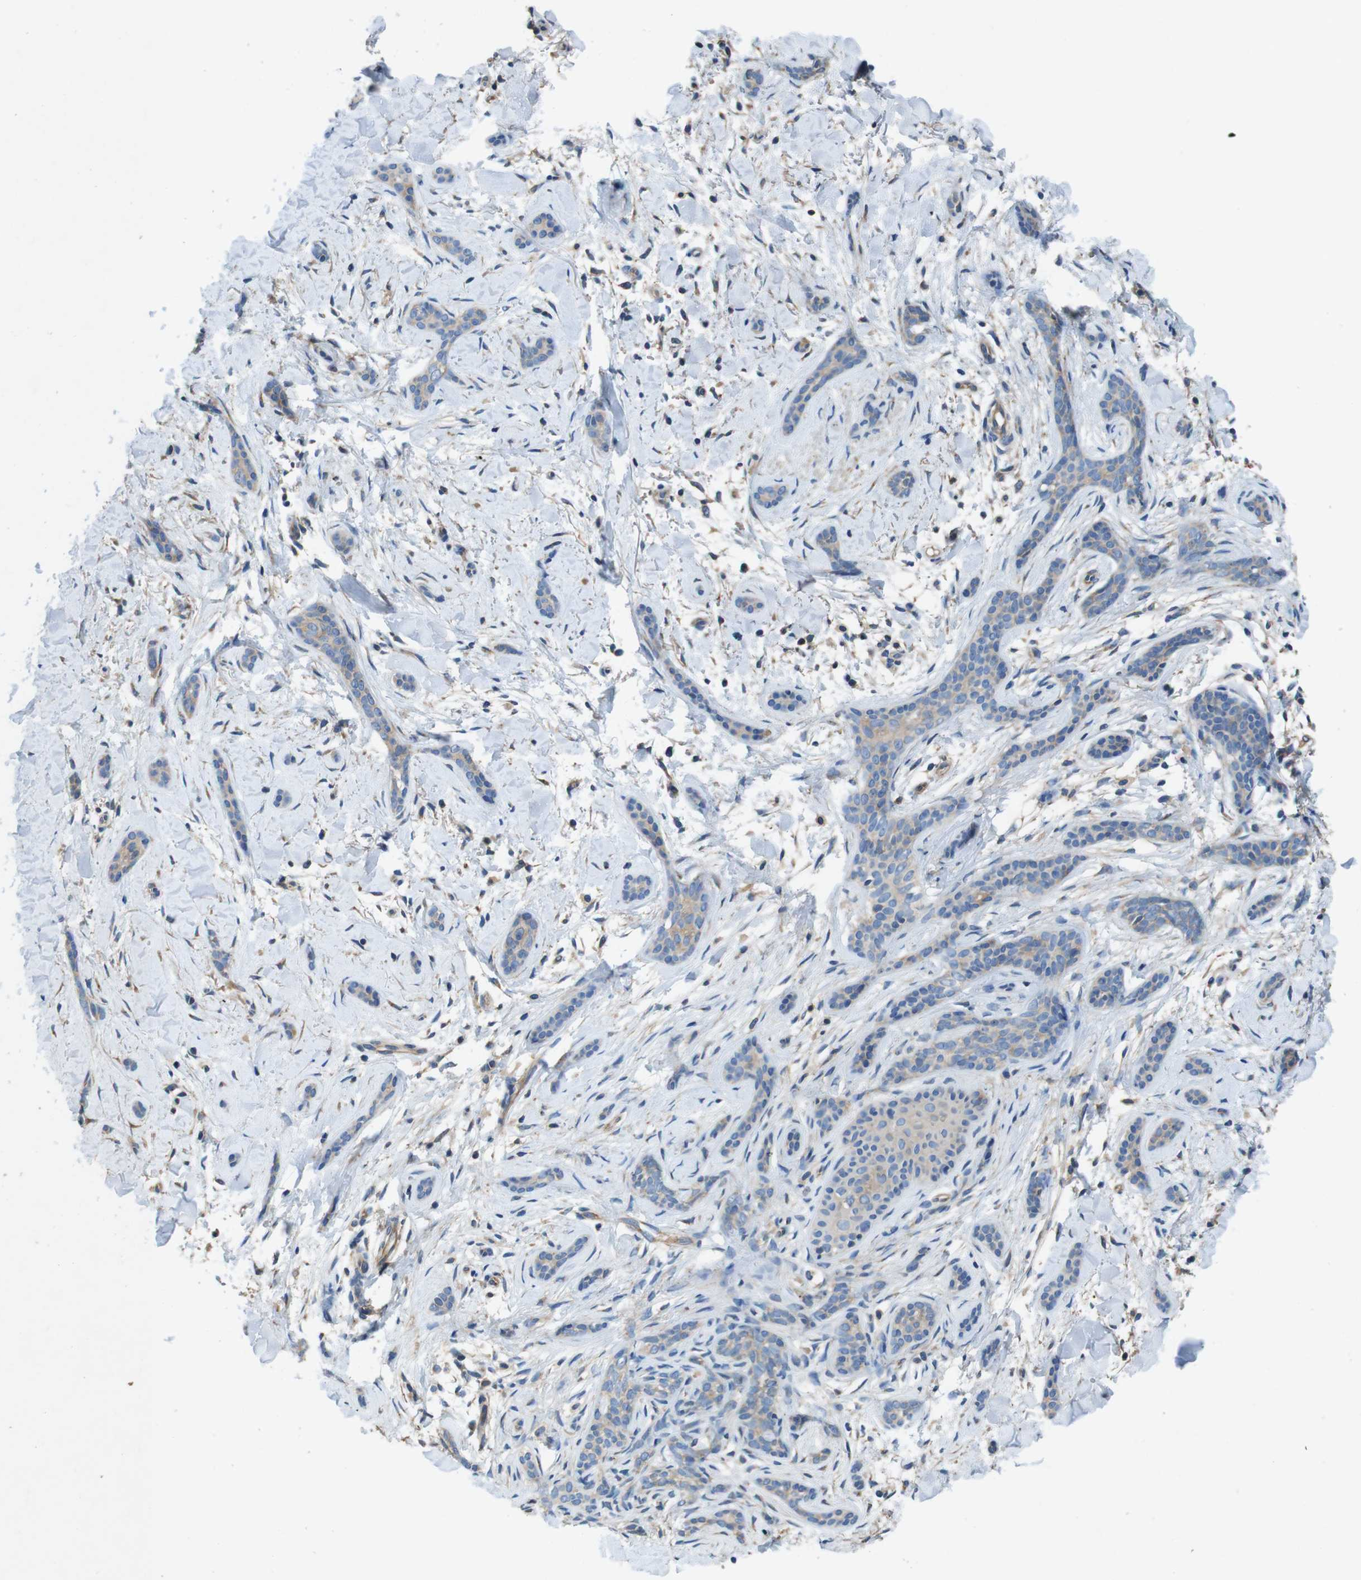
{"staining": {"intensity": "moderate", "quantity": "<25%", "location": "cytoplasmic/membranous"}, "tissue": "skin cancer", "cell_type": "Tumor cells", "image_type": "cancer", "snomed": [{"axis": "morphology", "description": "Basal cell carcinoma"}, {"axis": "morphology", "description": "Adnexal tumor, benign"}, {"axis": "topography", "description": "Skin"}], "caption": "Benign adnexal tumor (skin) was stained to show a protein in brown. There is low levels of moderate cytoplasmic/membranous expression in about <25% of tumor cells.", "gene": "DCTN1", "patient": {"sex": "female", "age": 42}}